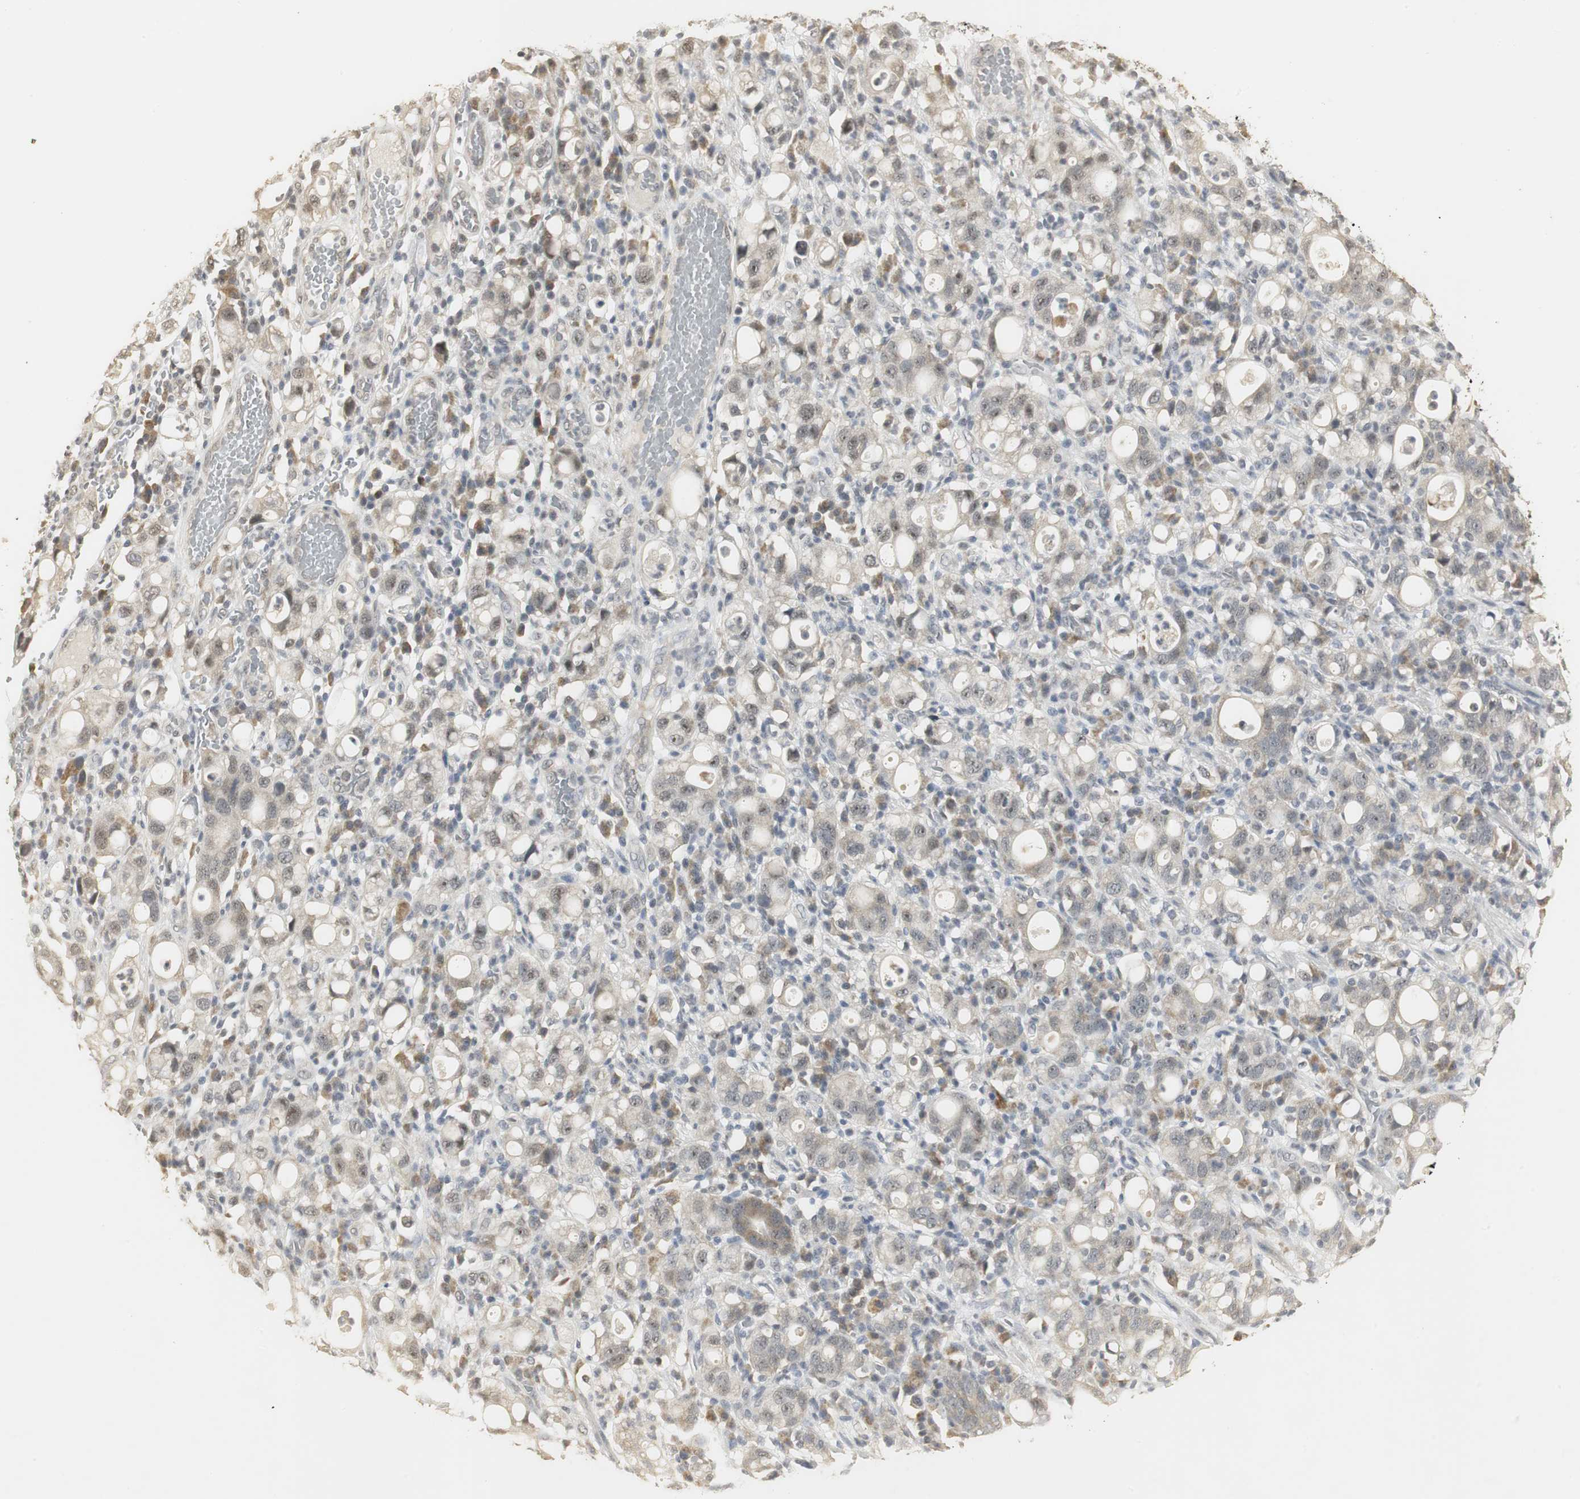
{"staining": {"intensity": "weak", "quantity": "<25%", "location": "cytoplasmic/membranous,nuclear"}, "tissue": "stomach cancer", "cell_type": "Tumor cells", "image_type": "cancer", "snomed": [{"axis": "morphology", "description": "Adenocarcinoma, NOS"}, {"axis": "topography", "description": "Stomach"}], "caption": "DAB (3,3'-diaminobenzidine) immunohistochemical staining of human adenocarcinoma (stomach) exhibits no significant staining in tumor cells. The staining was performed using DAB to visualize the protein expression in brown, while the nuclei were stained in blue with hematoxylin (Magnification: 20x).", "gene": "ELOA", "patient": {"sex": "female", "age": 75}}